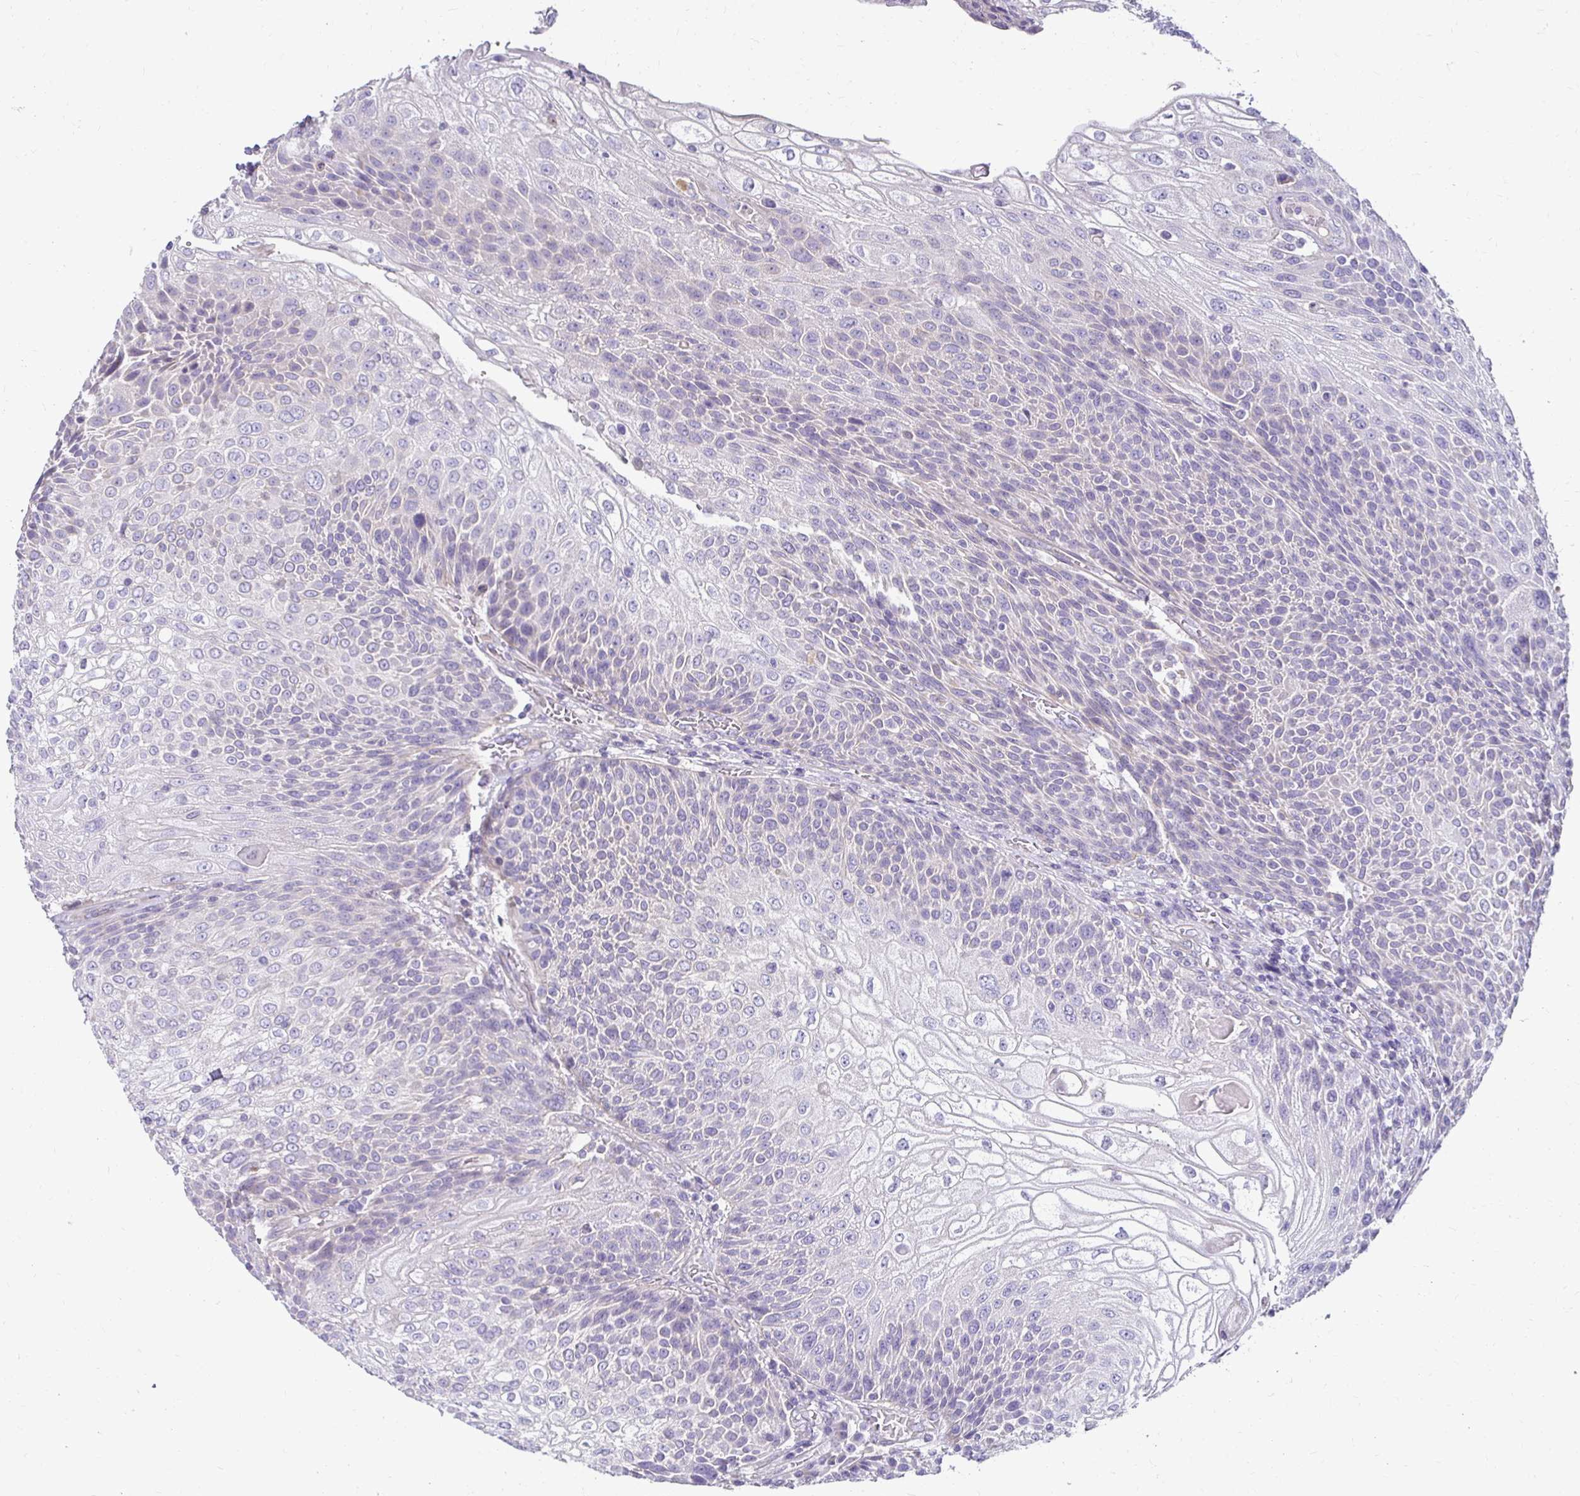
{"staining": {"intensity": "negative", "quantity": "none", "location": "none"}, "tissue": "urothelial cancer", "cell_type": "Tumor cells", "image_type": "cancer", "snomed": [{"axis": "morphology", "description": "Urothelial carcinoma, High grade"}, {"axis": "topography", "description": "Urinary bladder"}], "caption": "Human urothelial cancer stained for a protein using IHC displays no positivity in tumor cells.", "gene": "AKAP6", "patient": {"sex": "female", "age": 70}}